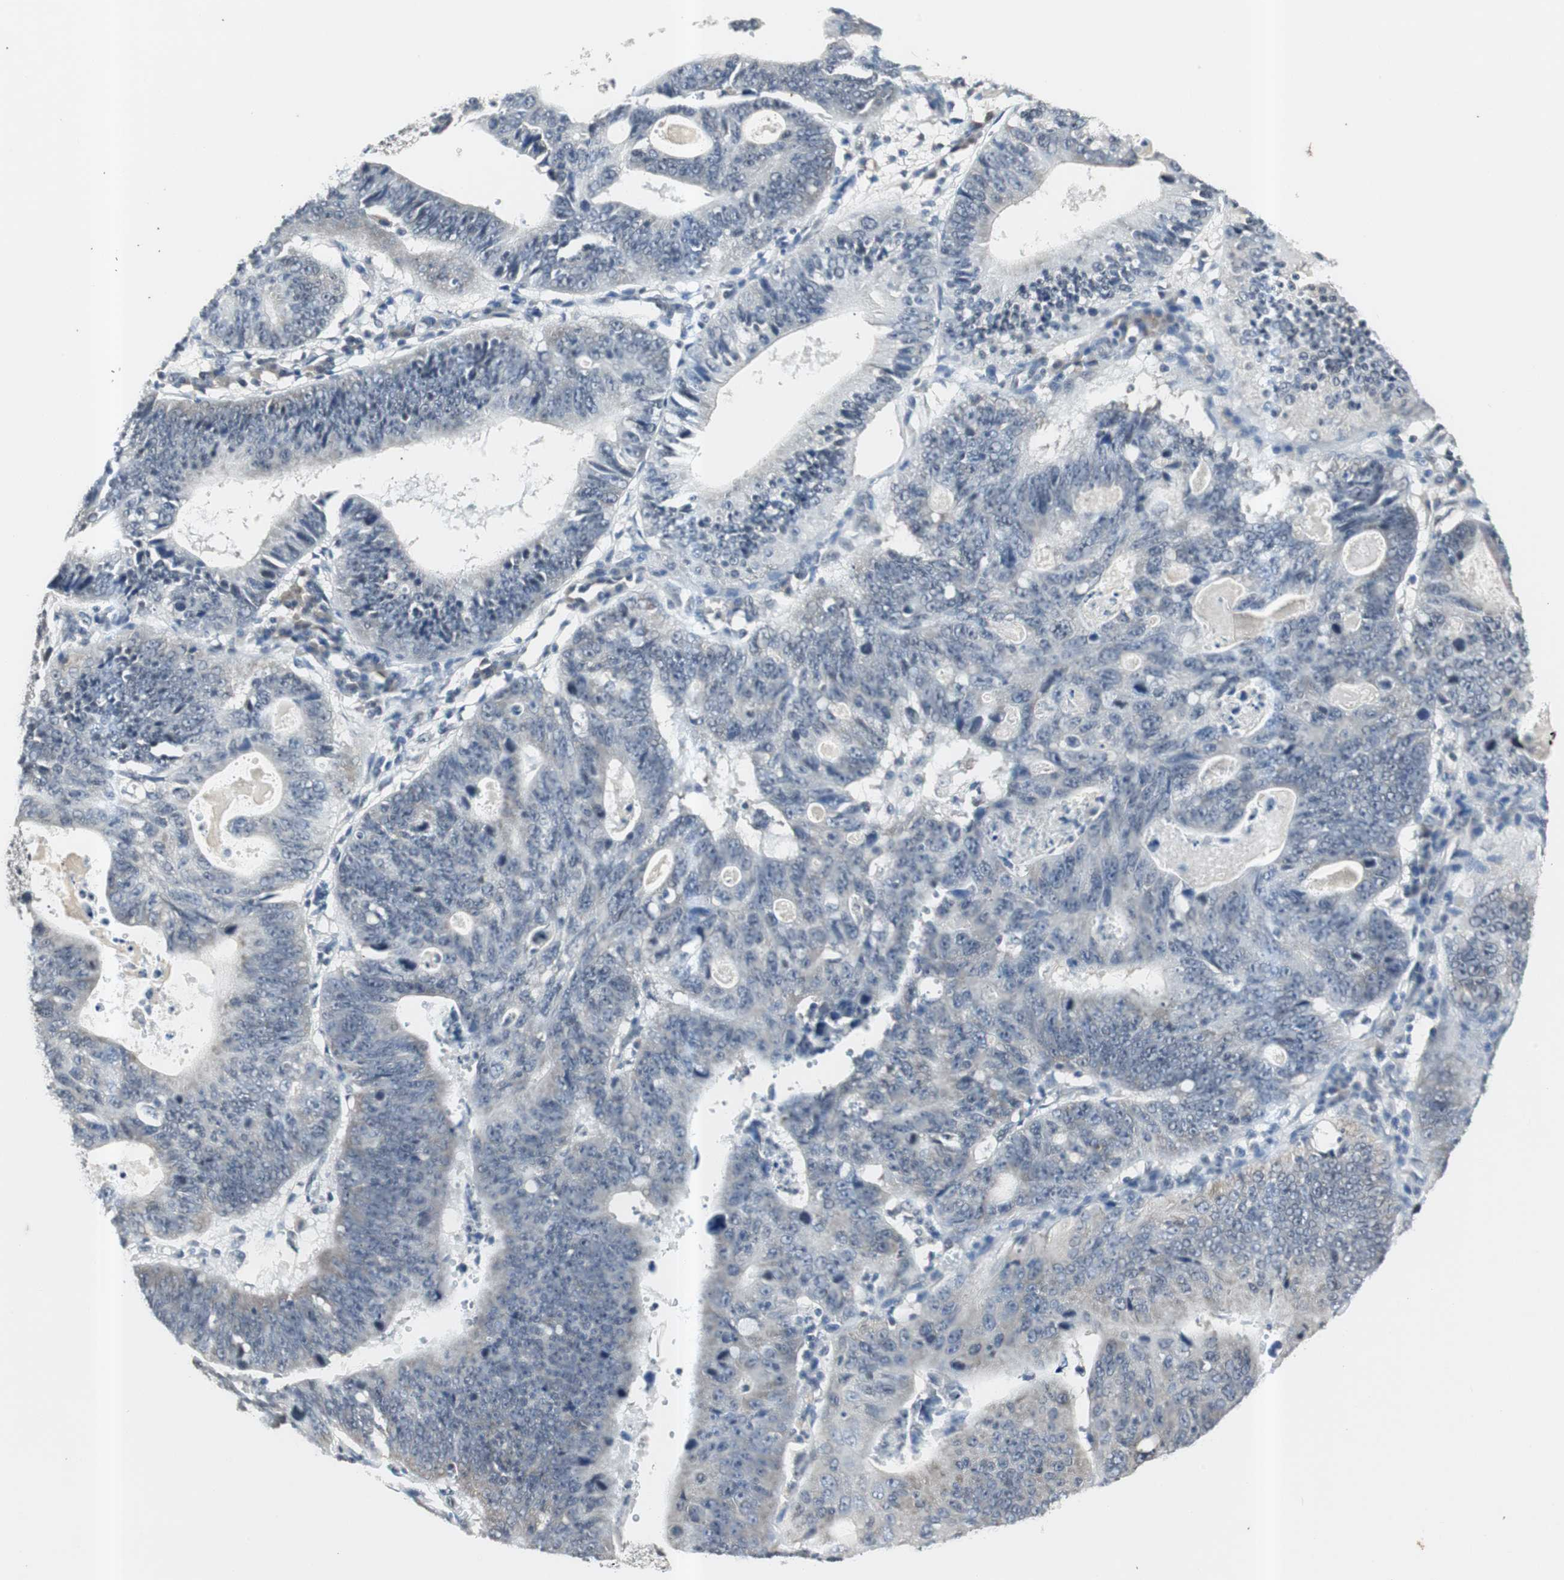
{"staining": {"intensity": "weak", "quantity": "<25%", "location": "cytoplasmic/membranous"}, "tissue": "stomach cancer", "cell_type": "Tumor cells", "image_type": "cancer", "snomed": [{"axis": "morphology", "description": "Adenocarcinoma, NOS"}, {"axis": "topography", "description": "Stomach"}], "caption": "Photomicrograph shows no significant protein expression in tumor cells of stomach adenocarcinoma.", "gene": "SMAD1", "patient": {"sex": "male", "age": 59}}